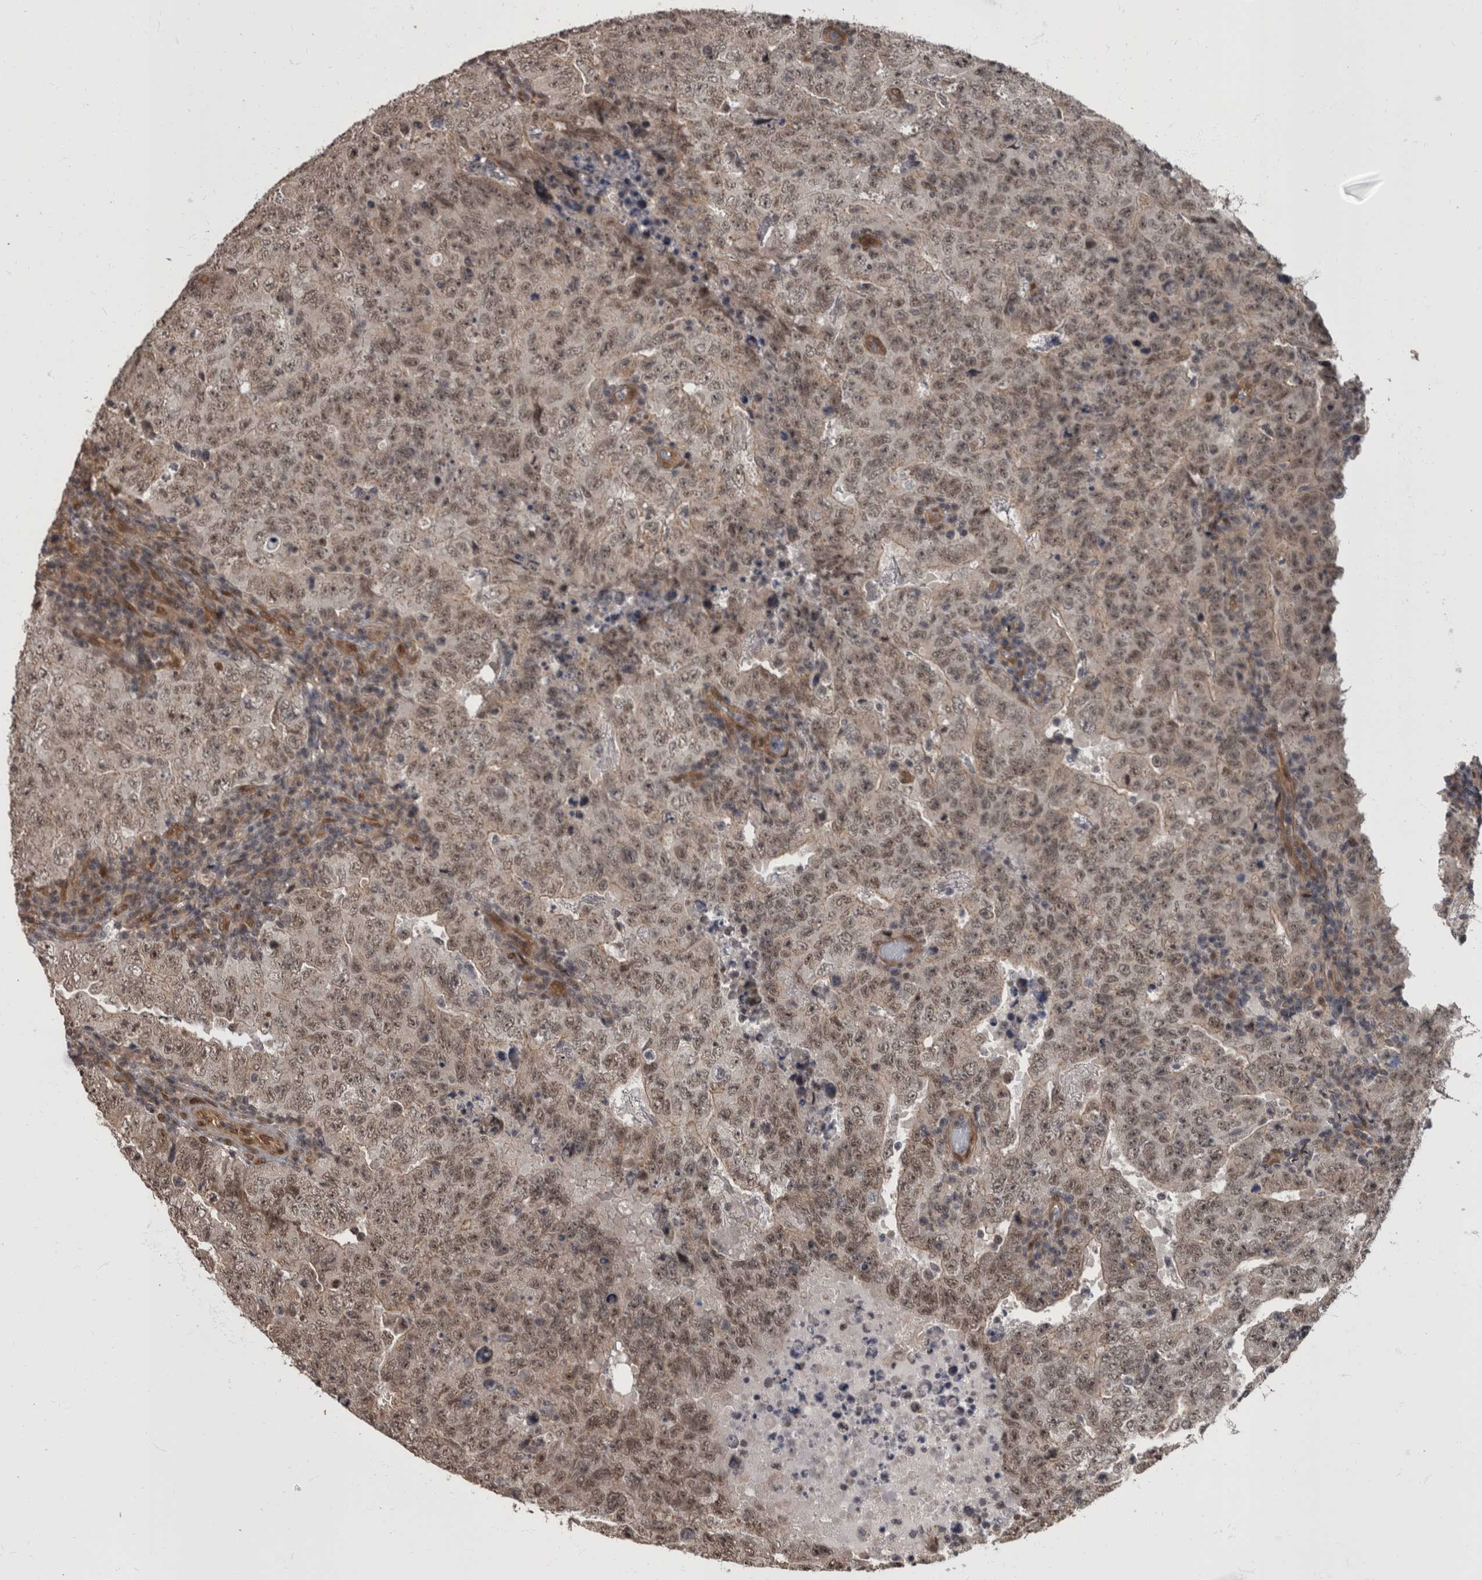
{"staining": {"intensity": "weak", "quantity": ">75%", "location": "nuclear"}, "tissue": "testis cancer", "cell_type": "Tumor cells", "image_type": "cancer", "snomed": [{"axis": "morphology", "description": "Carcinoma, Embryonal, NOS"}, {"axis": "topography", "description": "Testis"}], "caption": "IHC histopathology image of neoplastic tissue: human embryonal carcinoma (testis) stained using immunohistochemistry displays low levels of weak protein expression localized specifically in the nuclear of tumor cells, appearing as a nuclear brown color.", "gene": "AKT3", "patient": {"sex": "male", "age": 26}}